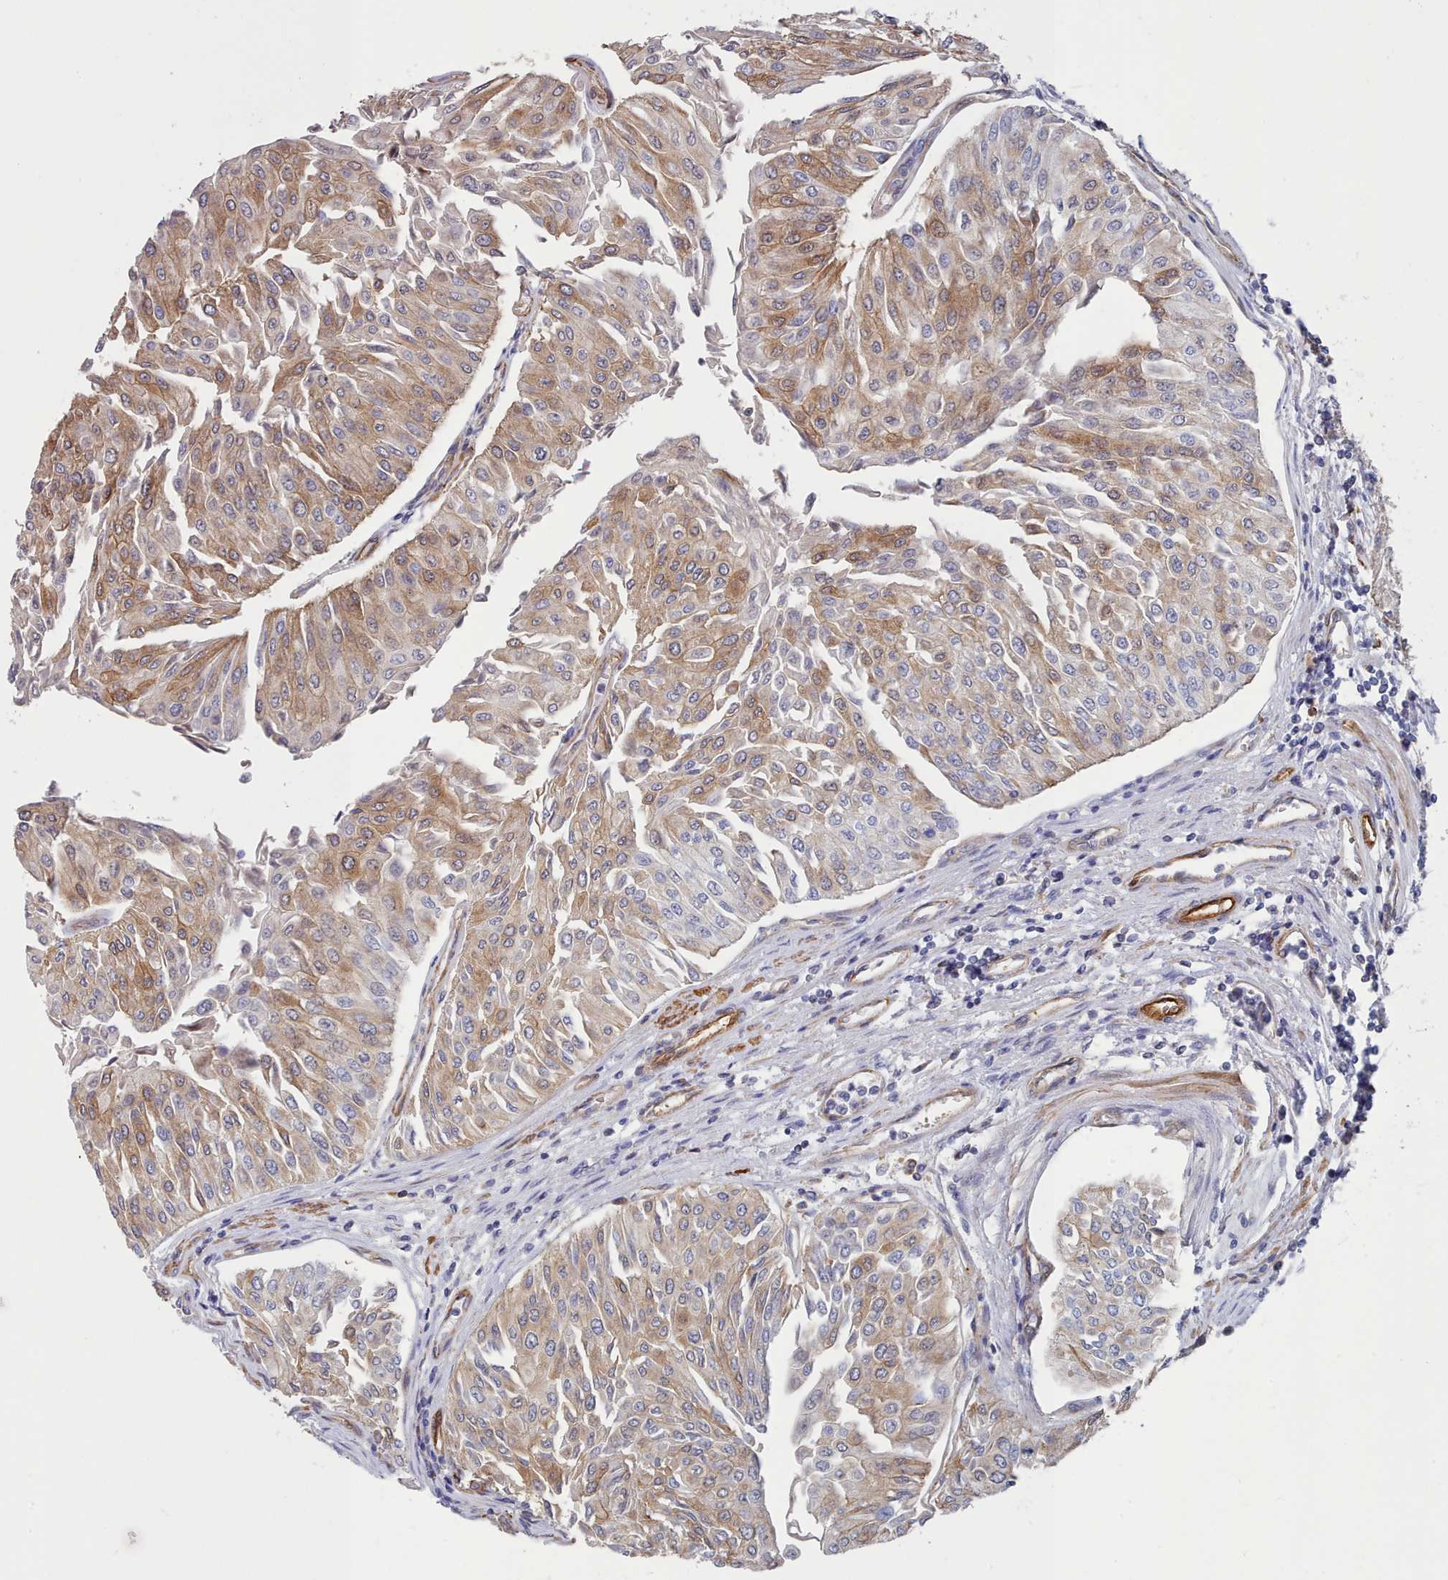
{"staining": {"intensity": "moderate", "quantity": ">75%", "location": "cytoplasmic/membranous"}, "tissue": "urothelial cancer", "cell_type": "Tumor cells", "image_type": "cancer", "snomed": [{"axis": "morphology", "description": "Urothelial carcinoma, Low grade"}, {"axis": "topography", "description": "Urinary bladder"}], "caption": "High-magnification brightfield microscopy of urothelial cancer stained with DAB (brown) and counterstained with hematoxylin (blue). tumor cells exhibit moderate cytoplasmic/membranous positivity is appreciated in about>75% of cells.", "gene": "G6PC1", "patient": {"sex": "male", "age": 67}}